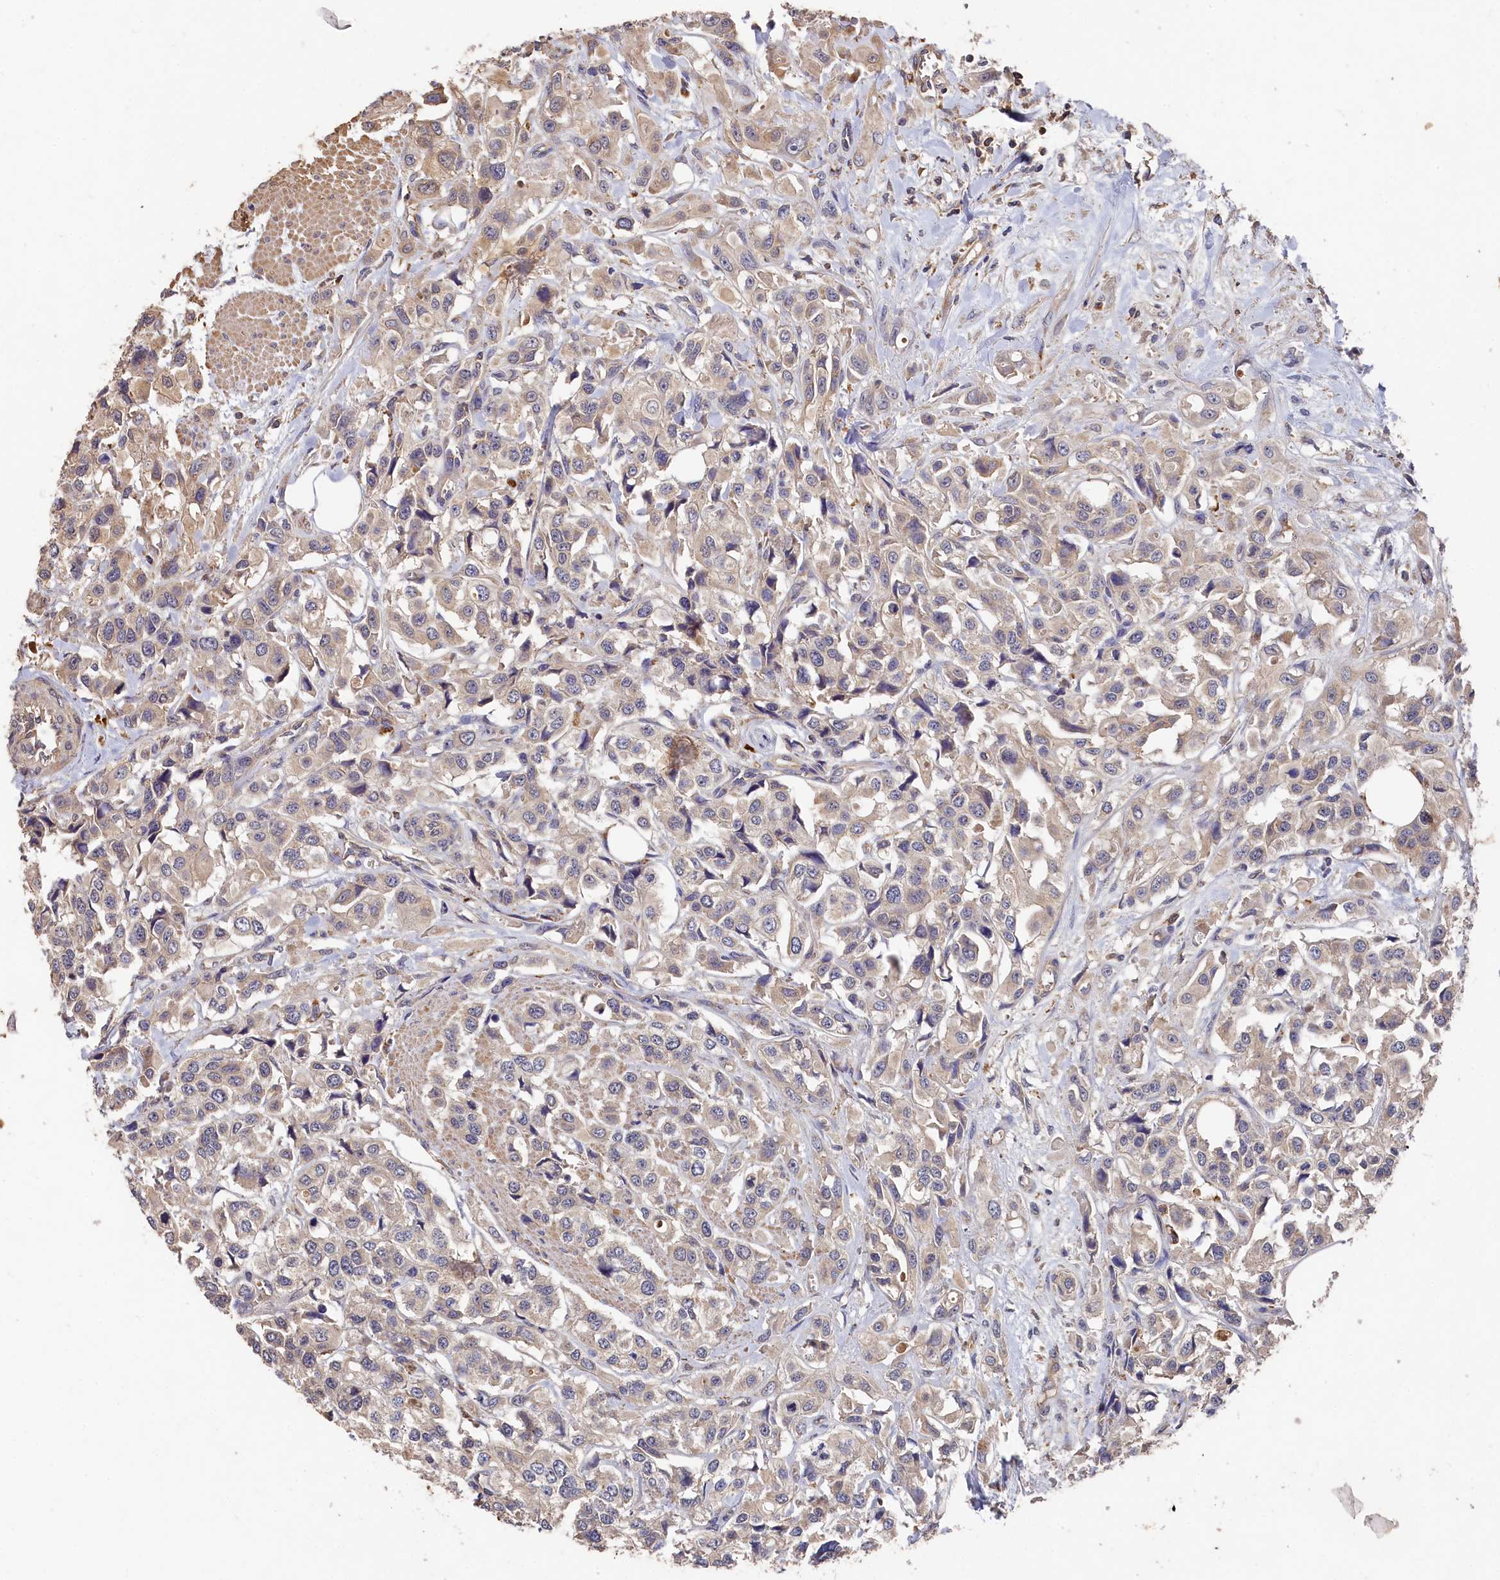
{"staining": {"intensity": "weak", "quantity": ">75%", "location": "cytoplasmic/membranous"}, "tissue": "urothelial cancer", "cell_type": "Tumor cells", "image_type": "cancer", "snomed": [{"axis": "morphology", "description": "Urothelial carcinoma, High grade"}, {"axis": "topography", "description": "Urinary bladder"}], "caption": "This micrograph demonstrates immunohistochemistry (IHC) staining of human urothelial carcinoma (high-grade), with low weak cytoplasmic/membranous expression in approximately >75% of tumor cells.", "gene": "DHRS11", "patient": {"sex": "male", "age": 67}}